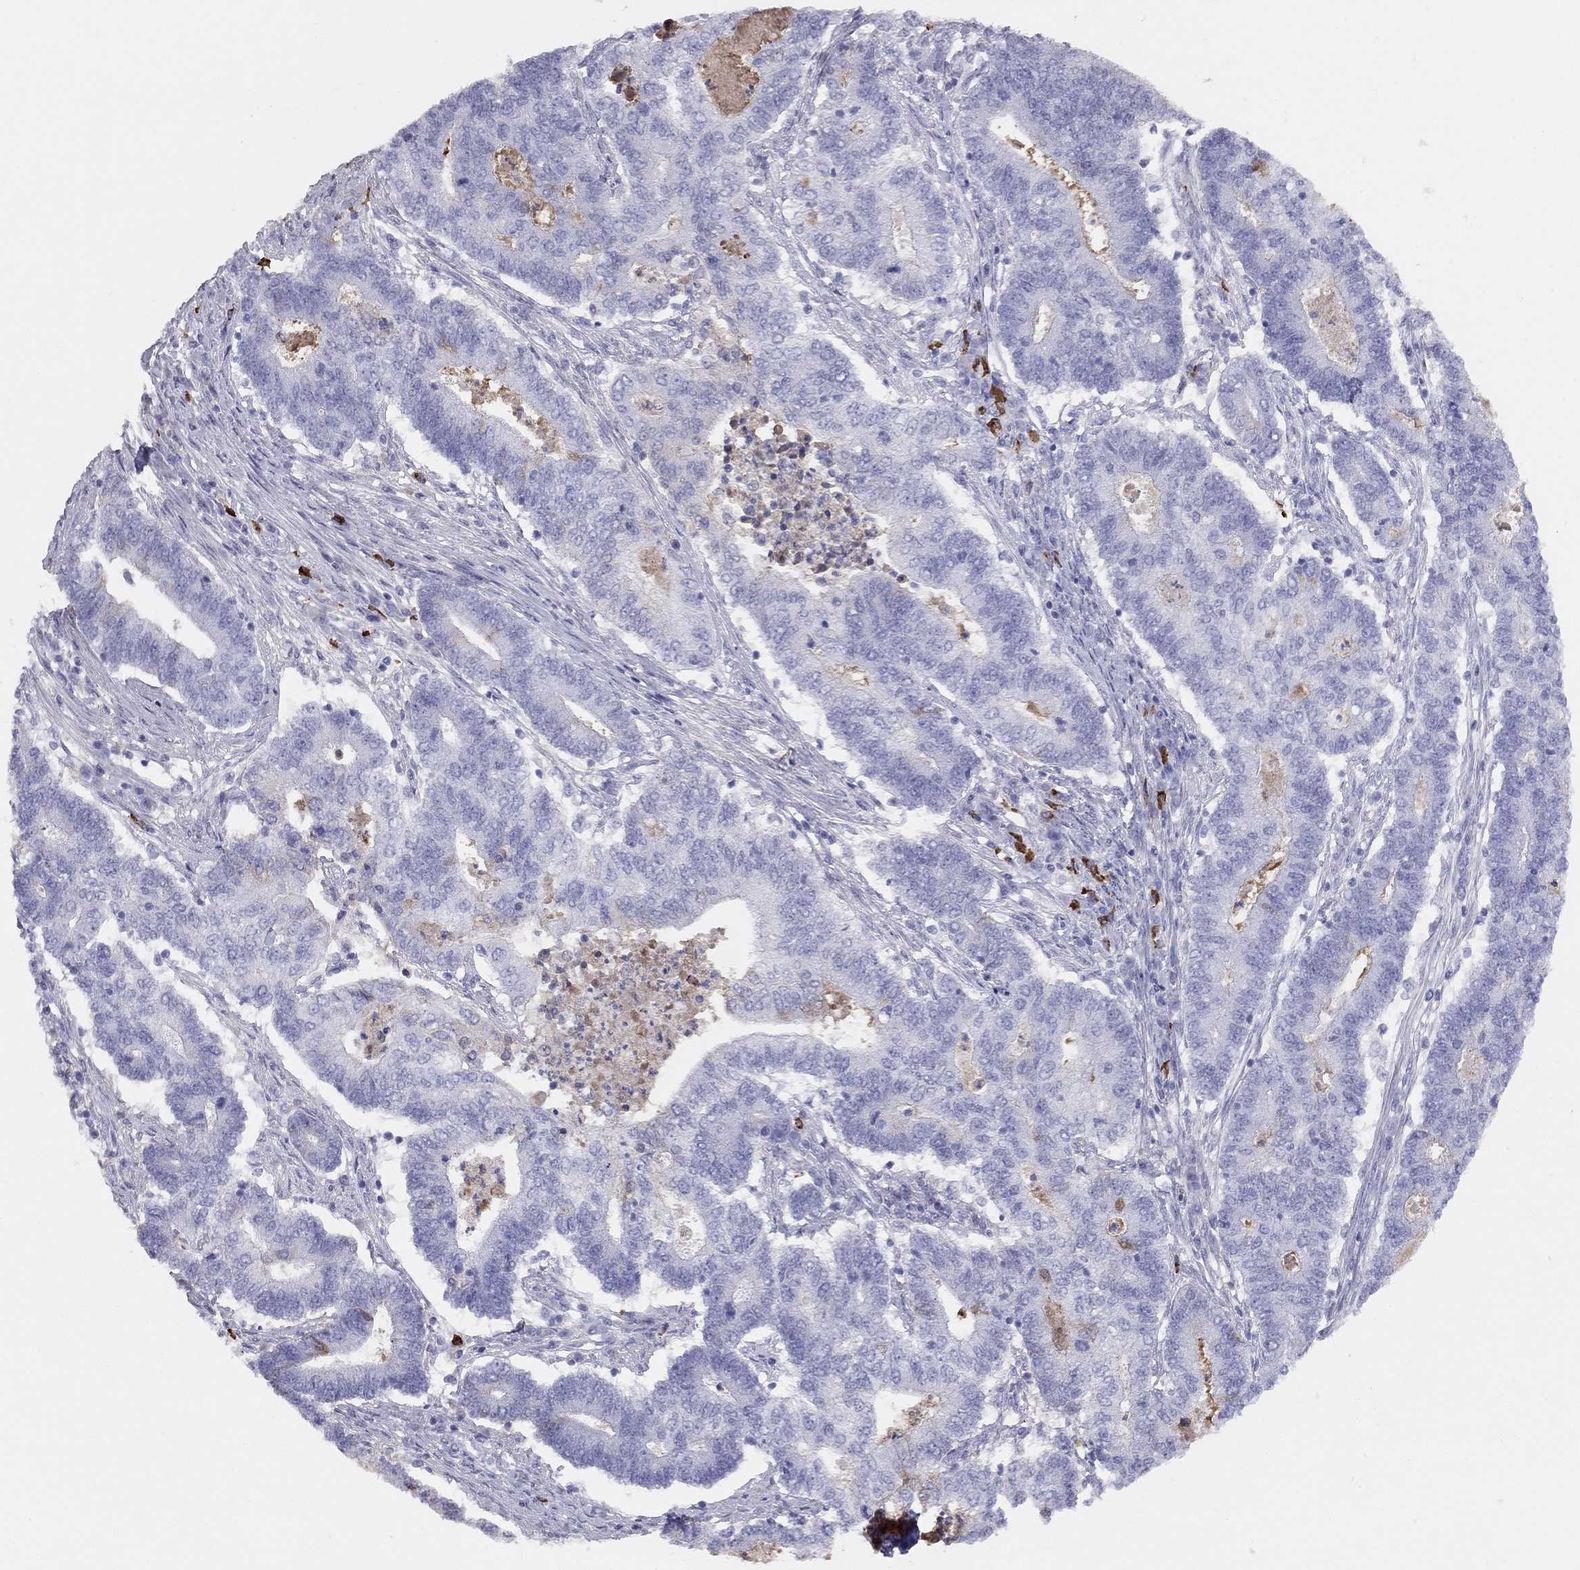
{"staining": {"intensity": "negative", "quantity": "none", "location": "none"}, "tissue": "endometrial cancer", "cell_type": "Tumor cells", "image_type": "cancer", "snomed": [{"axis": "morphology", "description": "Adenocarcinoma, NOS"}, {"axis": "topography", "description": "Uterus"}, {"axis": "topography", "description": "Endometrium"}], "caption": "IHC of human adenocarcinoma (endometrial) reveals no expression in tumor cells.", "gene": "KLRG1", "patient": {"sex": "female", "age": 54}}